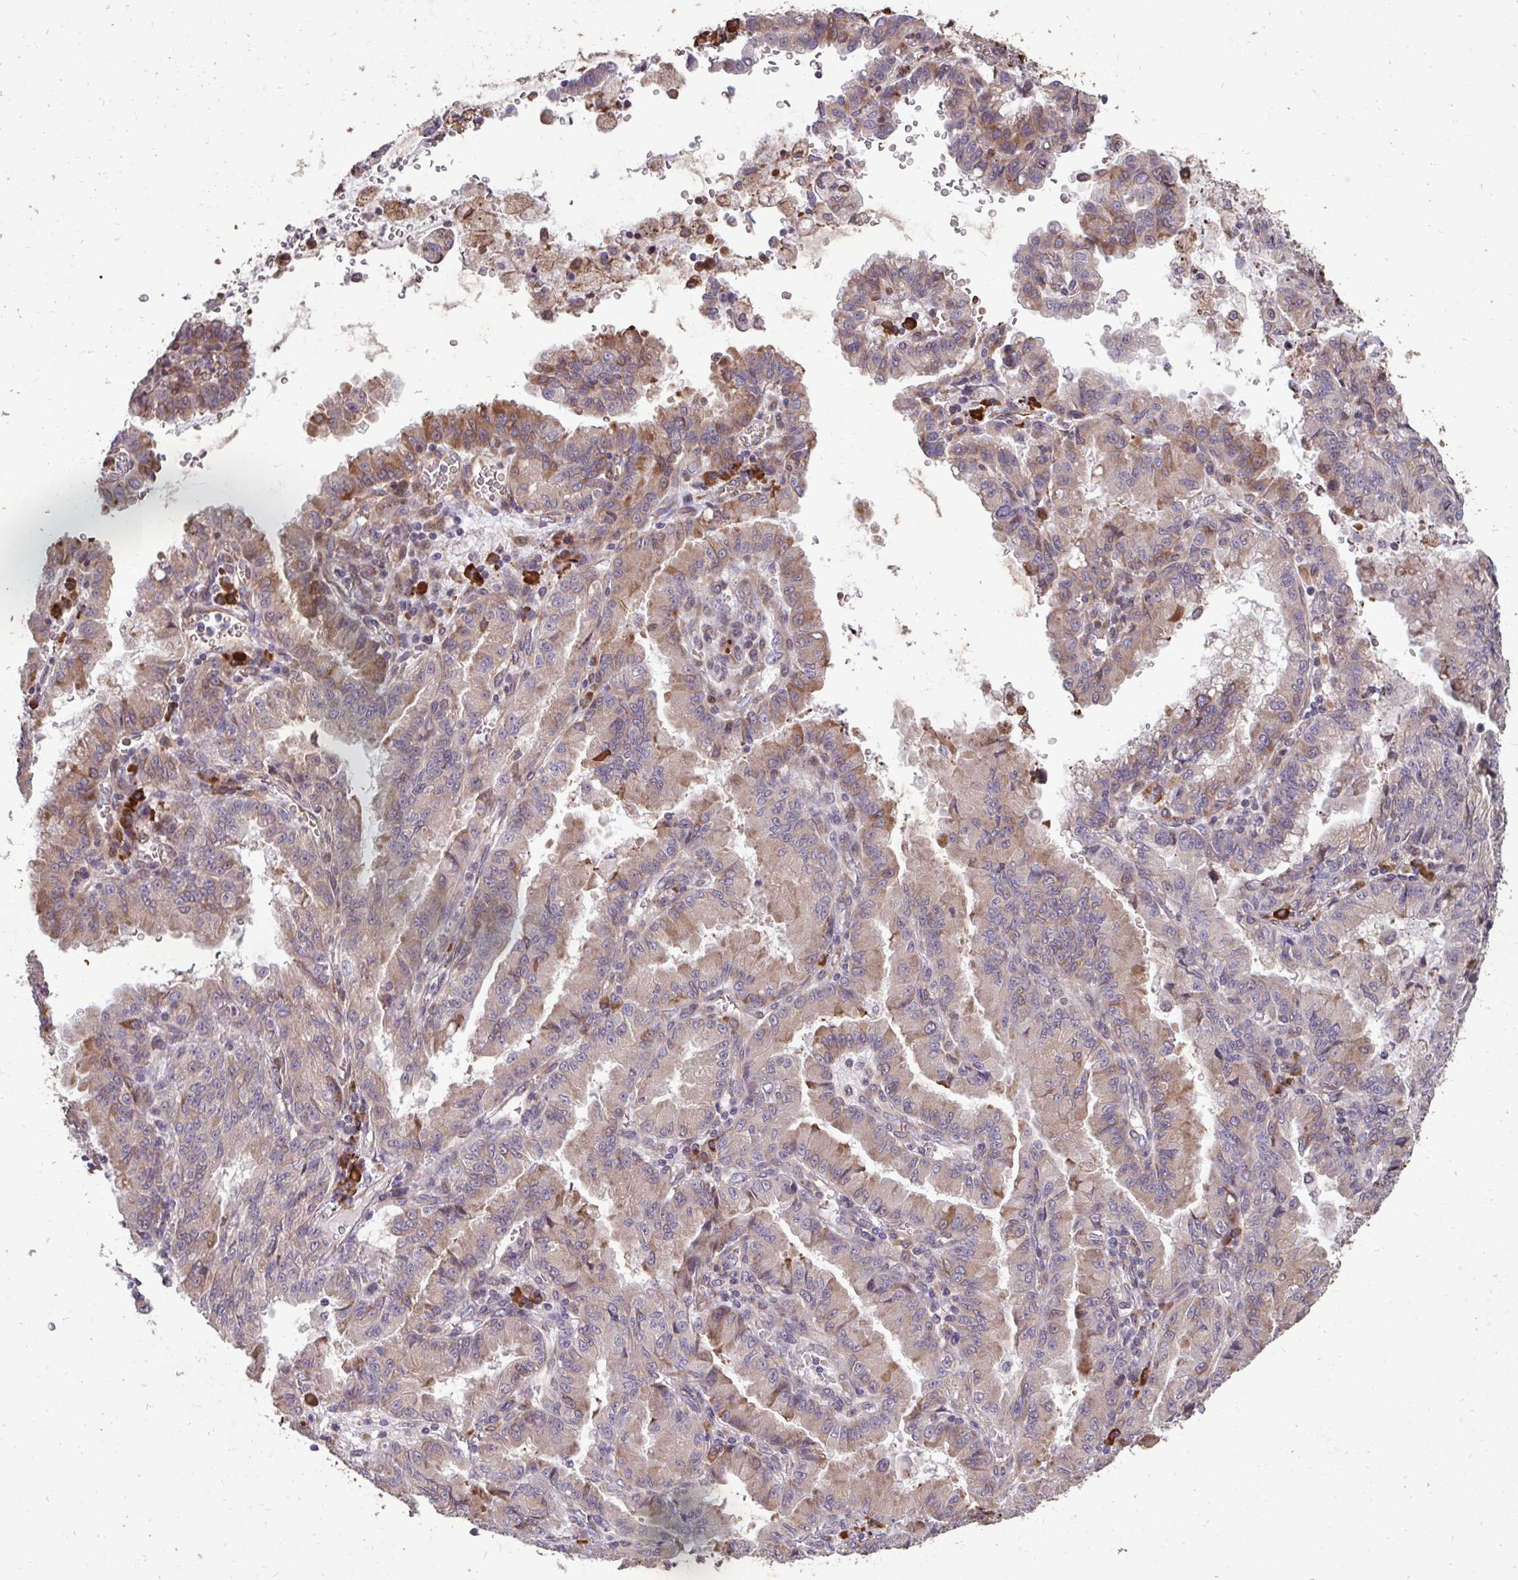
{"staining": {"intensity": "weak", "quantity": ">75%", "location": "cytoplasmic/membranous"}, "tissue": "lung cancer", "cell_type": "Tumor cells", "image_type": "cancer", "snomed": [{"axis": "morphology", "description": "Adenocarcinoma, NOS"}, {"axis": "topography", "description": "Lymph node"}, {"axis": "topography", "description": "Lung"}], "caption": "Protein analysis of lung adenocarcinoma tissue shows weak cytoplasmic/membranous staining in about >75% of tumor cells. The staining was performed using DAB to visualize the protein expression in brown, while the nuclei were stained in blue with hematoxylin (Magnification: 20x).", "gene": "FIBCD1", "patient": {"sex": "male", "age": 66}}